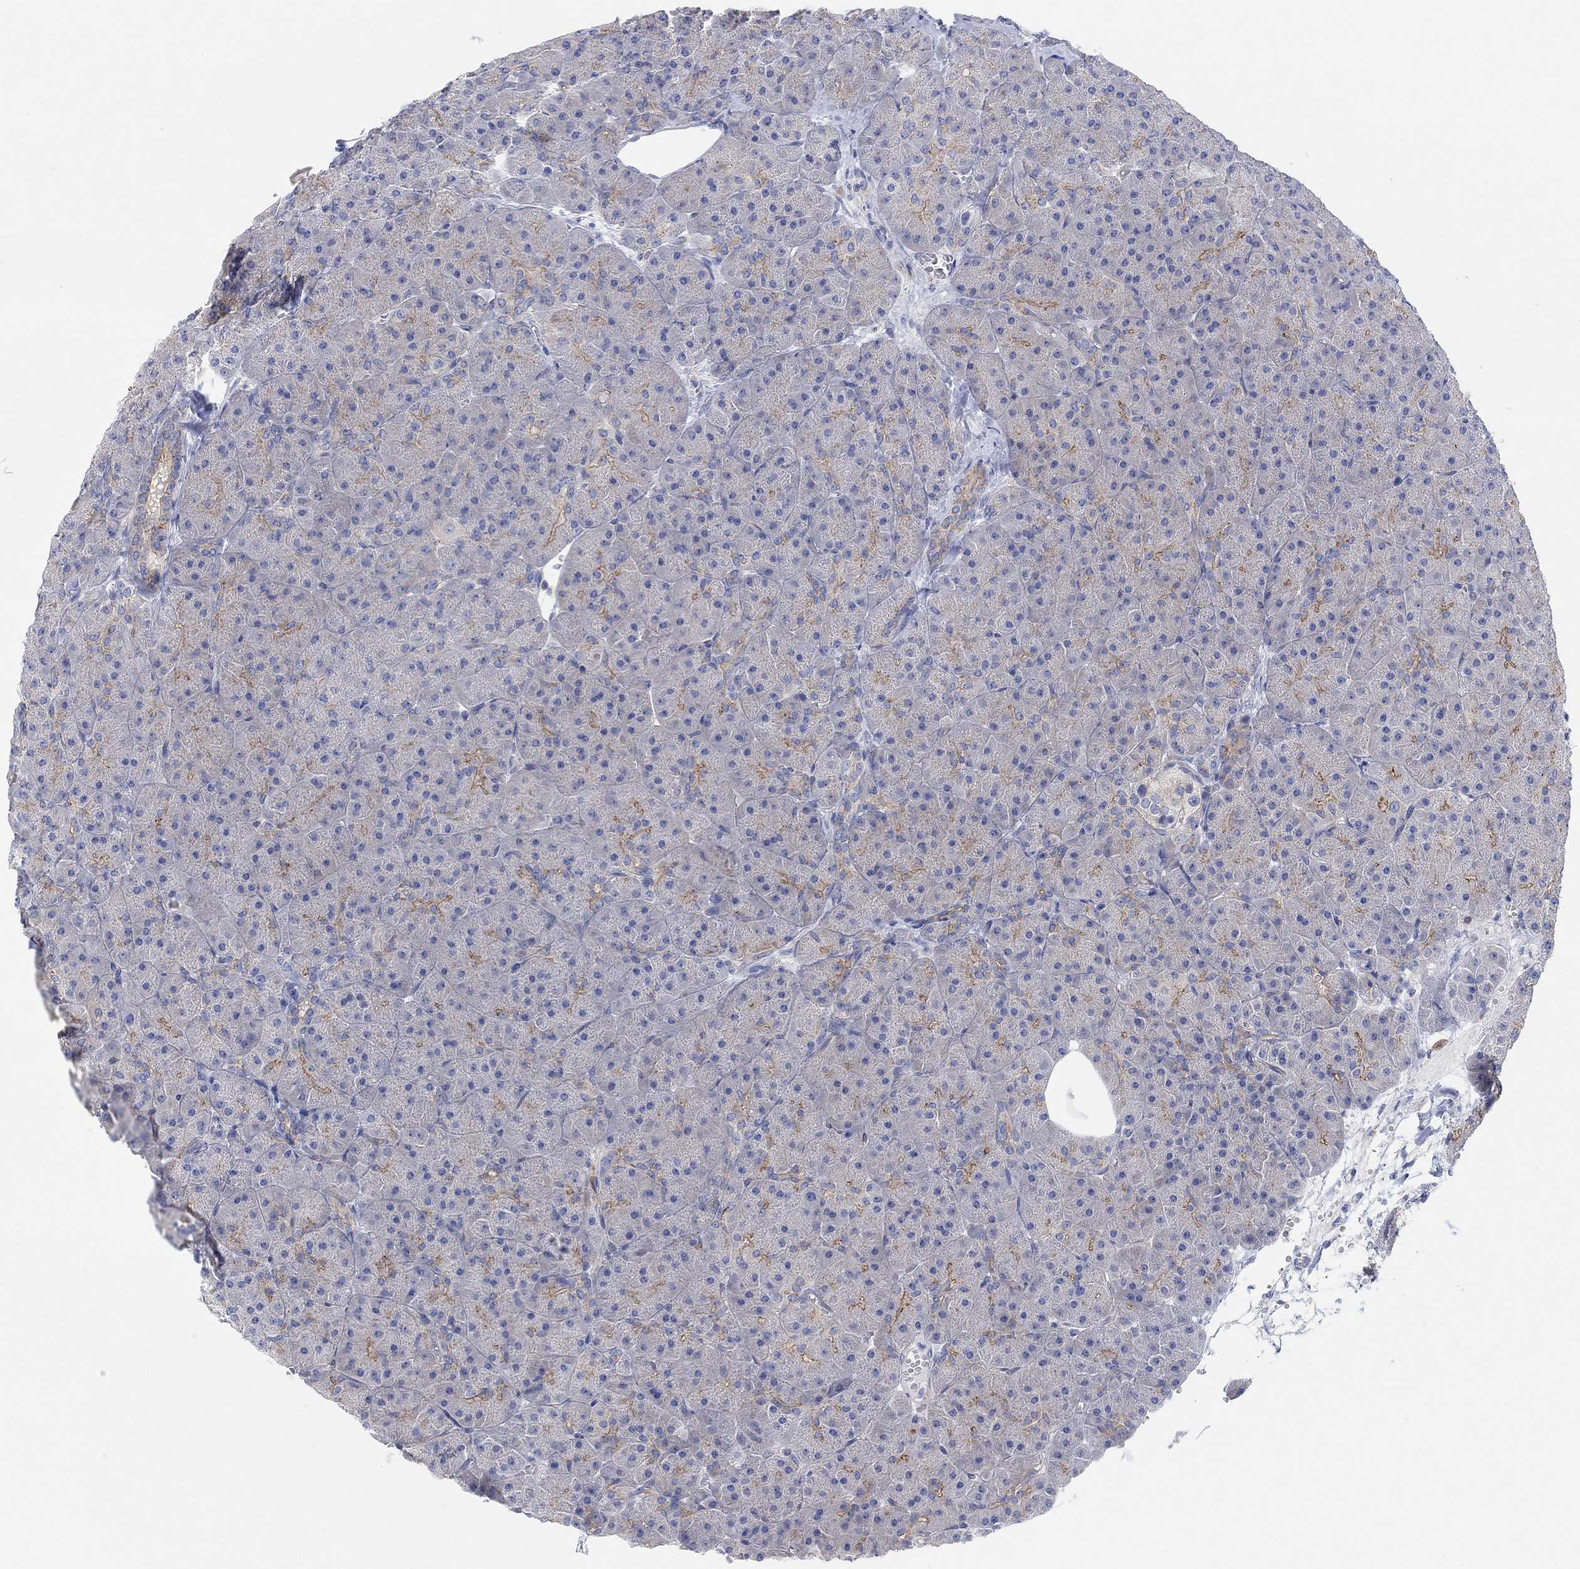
{"staining": {"intensity": "strong", "quantity": "<25%", "location": "cytoplasmic/membranous"}, "tissue": "pancreas", "cell_type": "Exocrine glandular cells", "image_type": "normal", "snomed": [{"axis": "morphology", "description": "Normal tissue, NOS"}, {"axis": "topography", "description": "Pancreas"}], "caption": "A medium amount of strong cytoplasmic/membranous staining is seen in about <25% of exocrine glandular cells in benign pancreas. (Stains: DAB in brown, nuclei in blue, Microscopy: brightfield microscopy at high magnification).", "gene": "RGS1", "patient": {"sex": "male", "age": 61}}